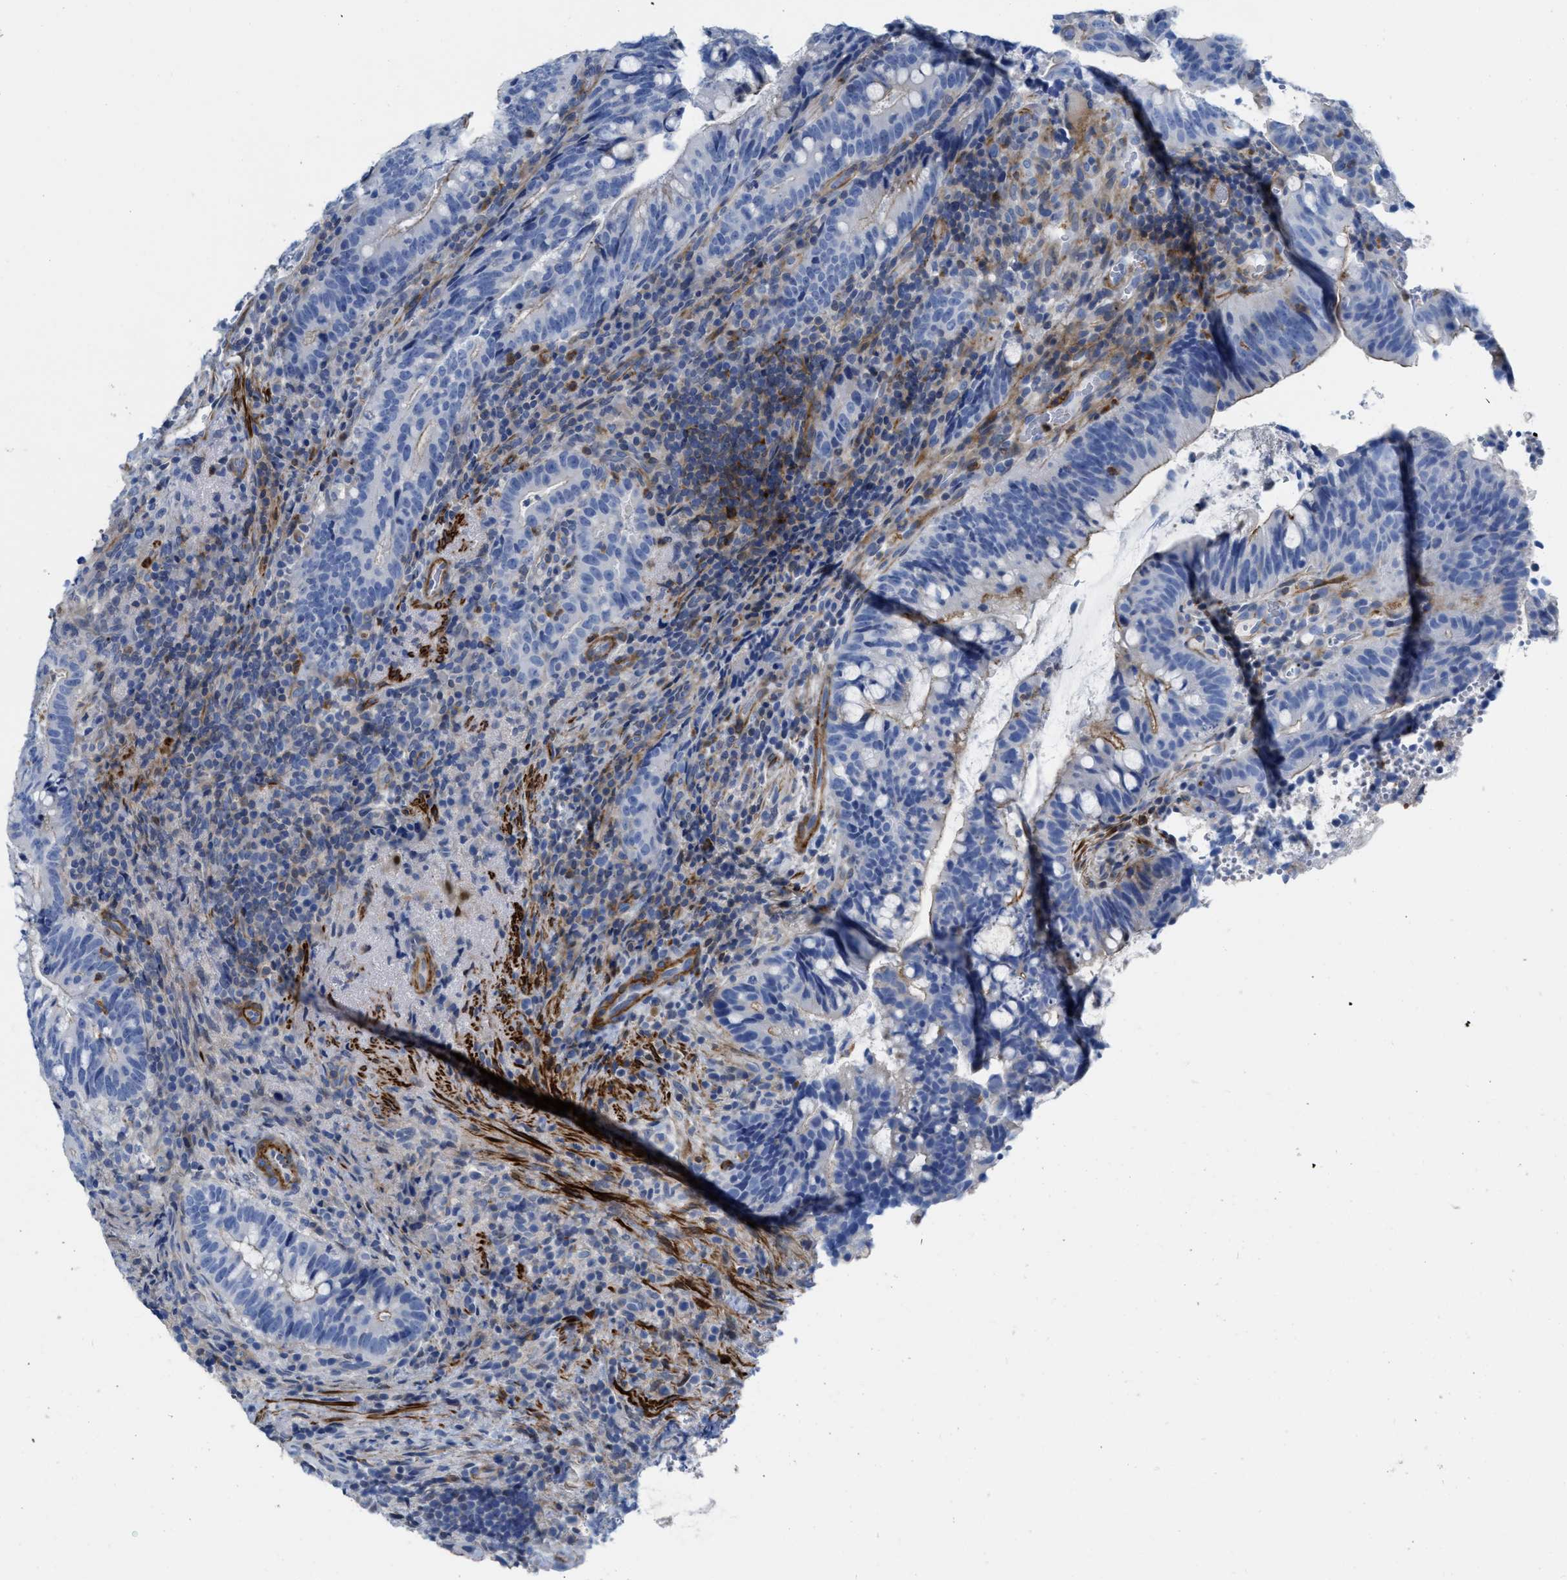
{"staining": {"intensity": "moderate", "quantity": "<25%", "location": "cytoplasmic/membranous"}, "tissue": "colorectal cancer", "cell_type": "Tumor cells", "image_type": "cancer", "snomed": [{"axis": "morphology", "description": "Adenocarcinoma, NOS"}, {"axis": "topography", "description": "Colon"}], "caption": "Moderate cytoplasmic/membranous positivity for a protein is seen in about <25% of tumor cells of adenocarcinoma (colorectal) using immunohistochemistry (IHC).", "gene": "PRMT2", "patient": {"sex": "female", "age": 66}}